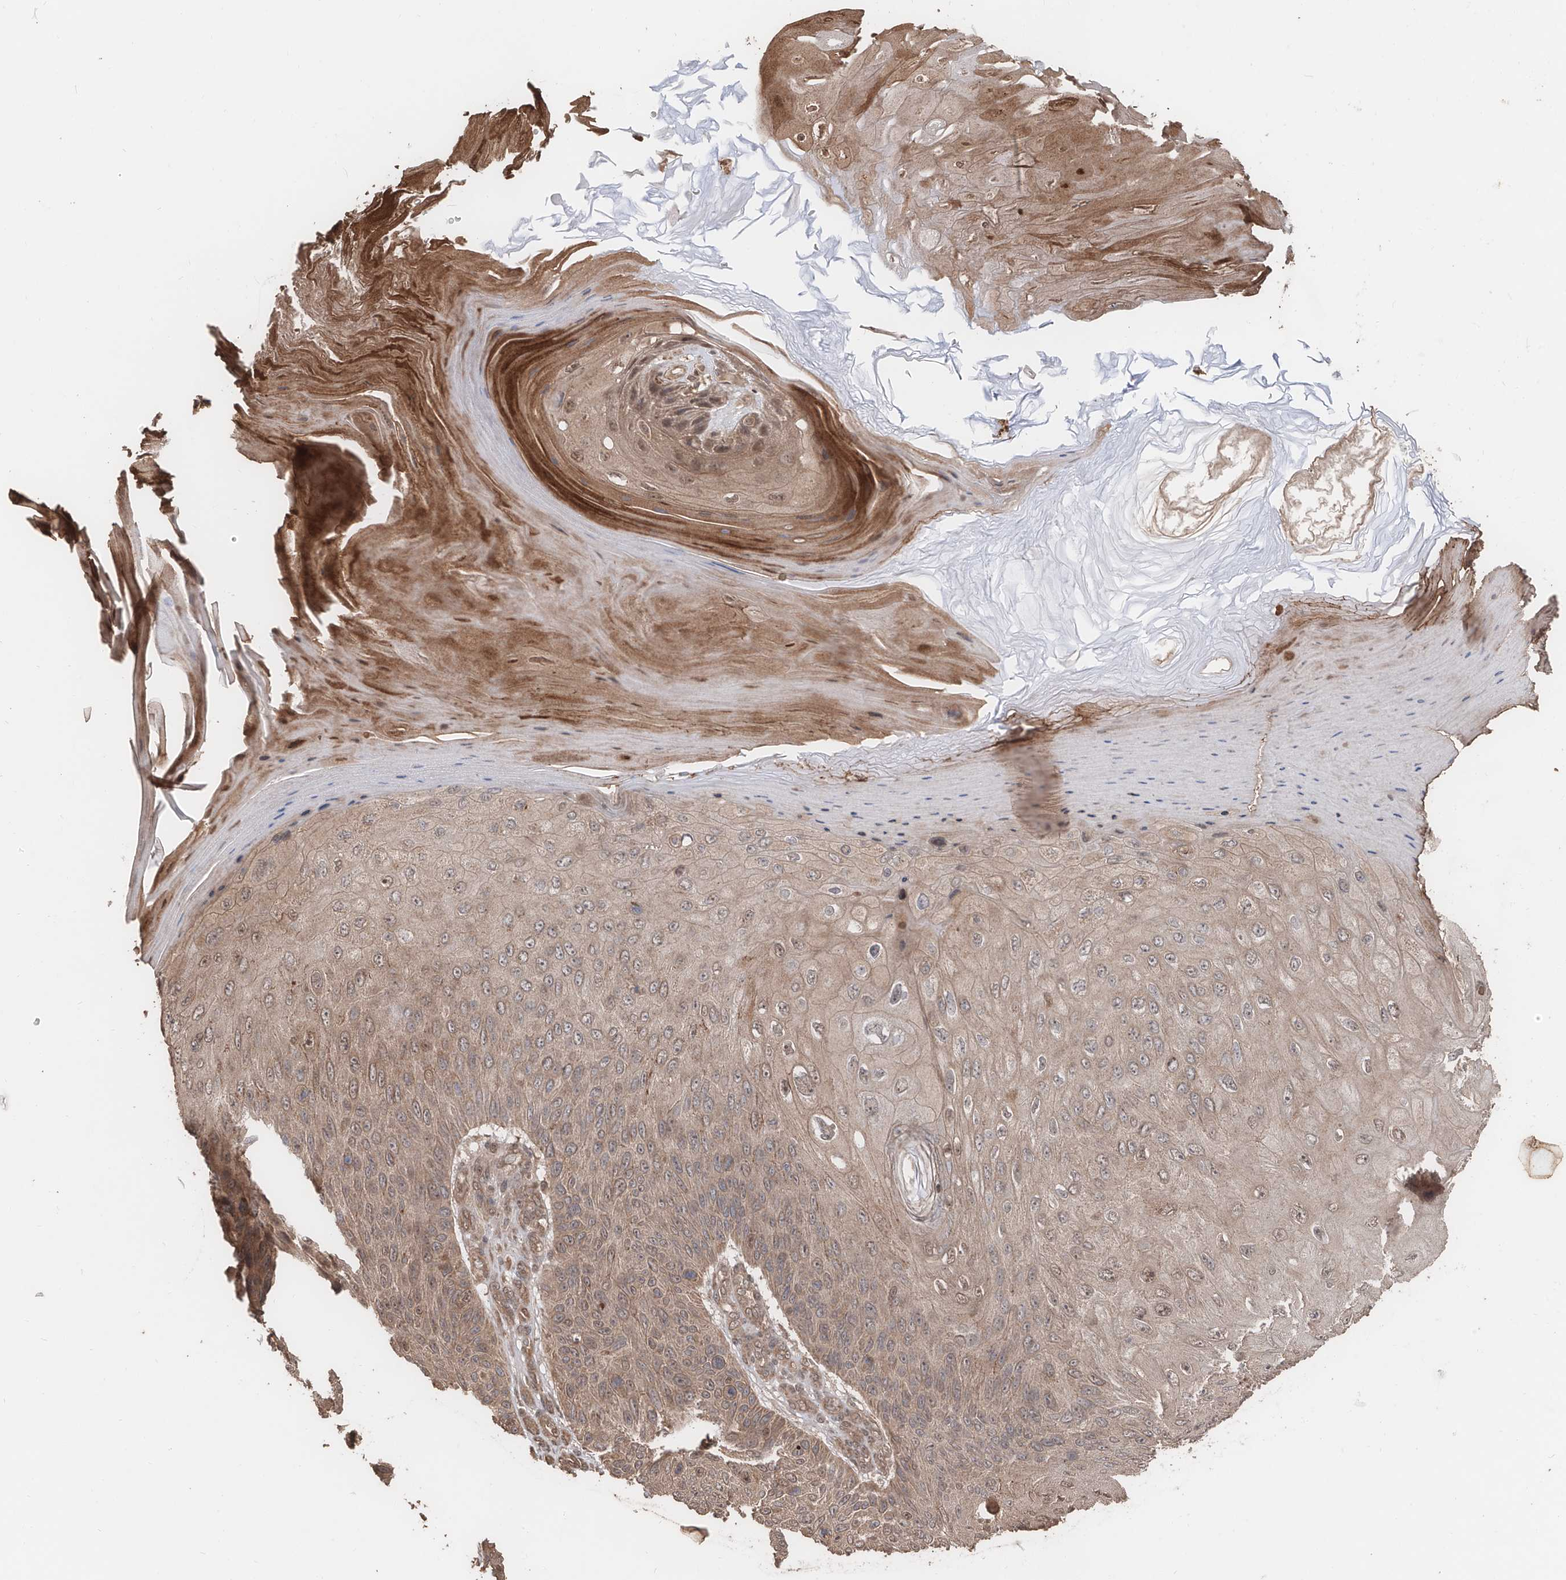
{"staining": {"intensity": "weak", "quantity": ">75%", "location": "cytoplasmic/membranous,nuclear"}, "tissue": "skin cancer", "cell_type": "Tumor cells", "image_type": "cancer", "snomed": [{"axis": "morphology", "description": "Squamous cell carcinoma, NOS"}, {"axis": "topography", "description": "Skin"}], "caption": "DAB (3,3'-diaminobenzidine) immunohistochemical staining of human skin squamous cell carcinoma shows weak cytoplasmic/membranous and nuclear protein expression in about >75% of tumor cells.", "gene": "FAM135A", "patient": {"sex": "female", "age": 88}}